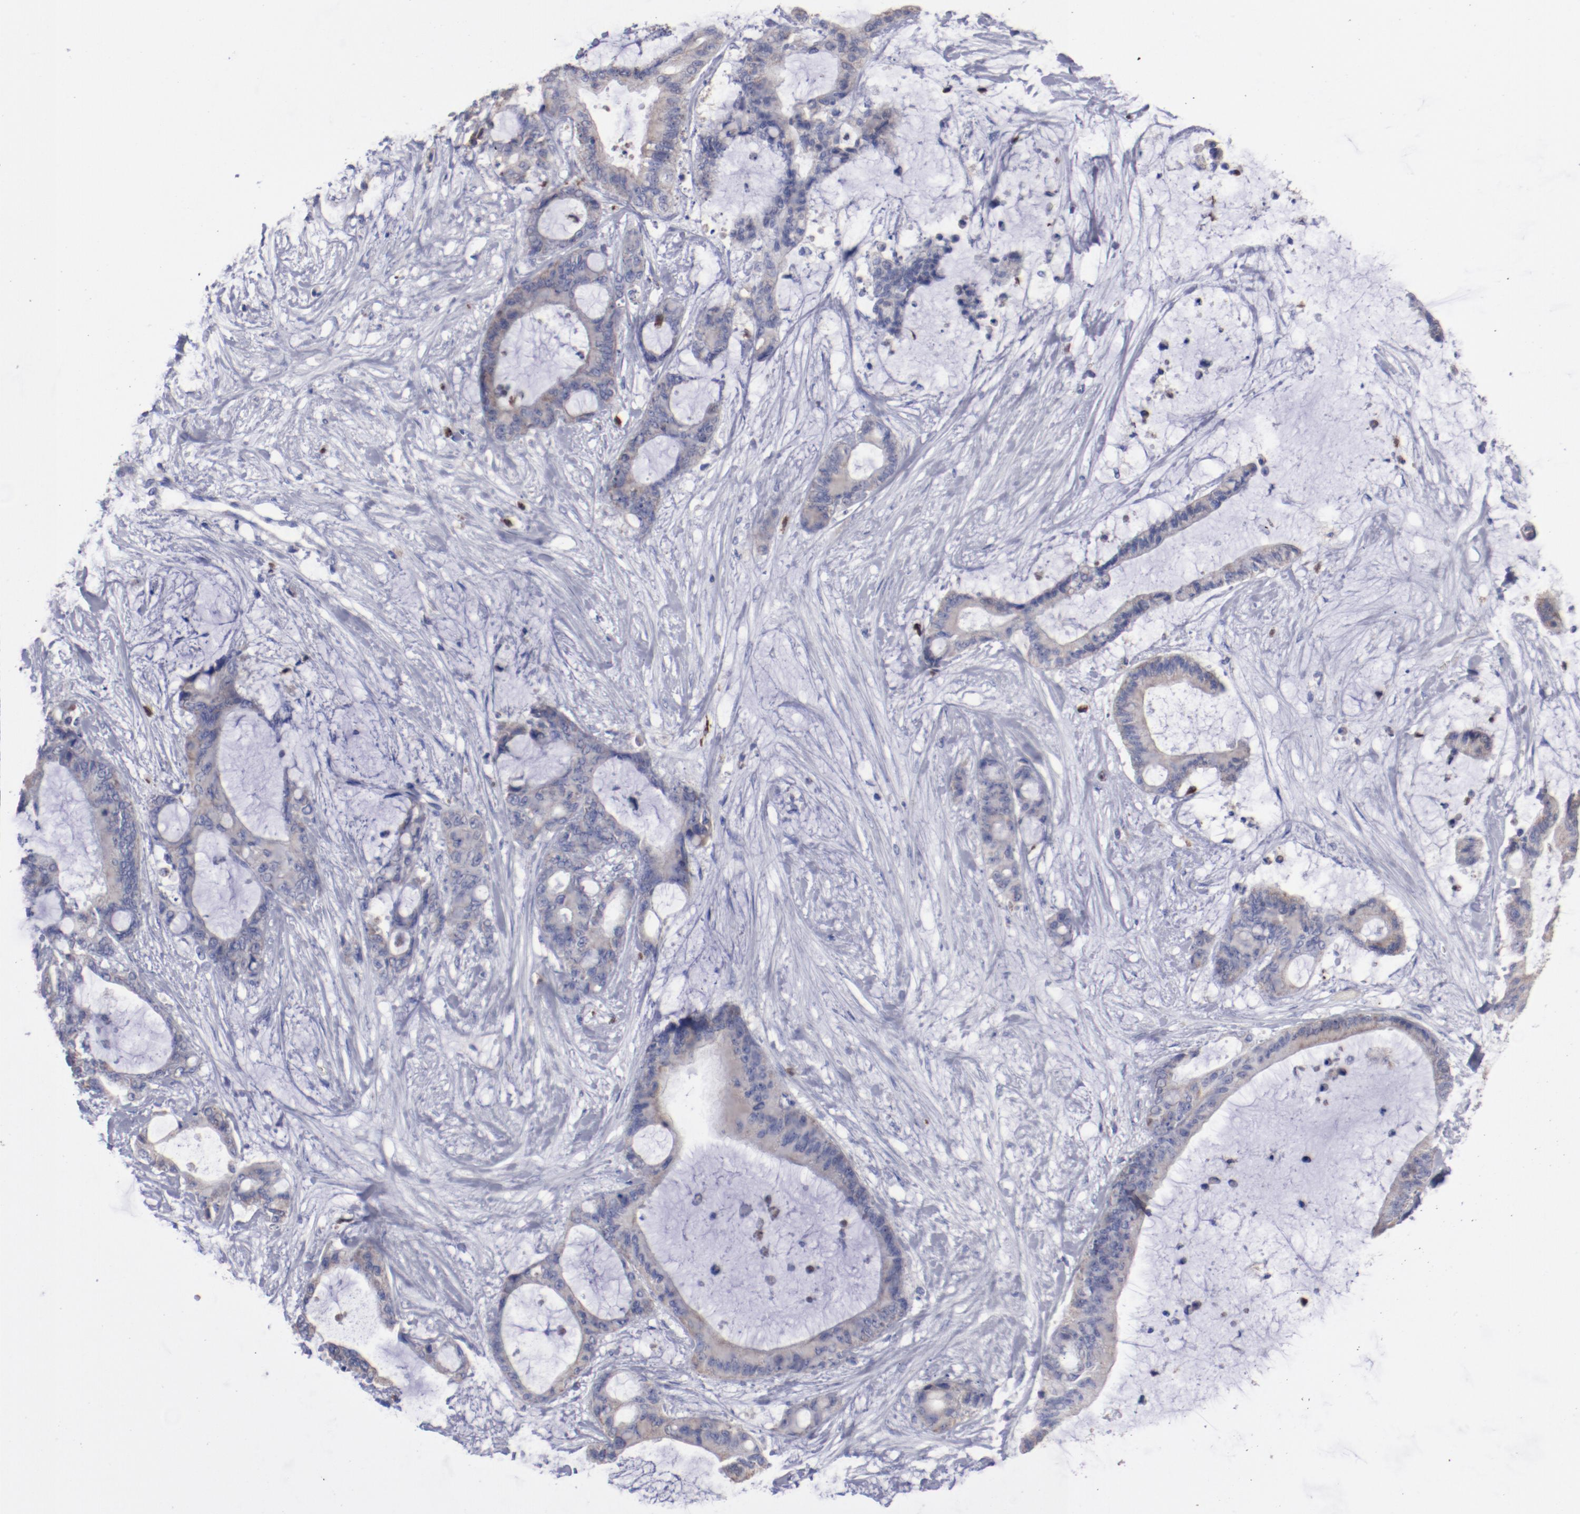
{"staining": {"intensity": "weak", "quantity": ">75%", "location": "cytoplasmic/membranous"}, "tissue": "liver cancer", "cell_type": "Tumor cells", "image_type": "cancer", "snomed": [{"axis": "morphology", "description": "Cholangiocarcinoma"}, {"axis": "topography", "description": "Liver"}], "caption": "Immunohistochemical staining of liver cancer displays weak cytoplasmic/membranous protein staining in approximately >75% of tumor cells.", "gene": "FGR", "patient": {"sex": "female", "age": 73}}